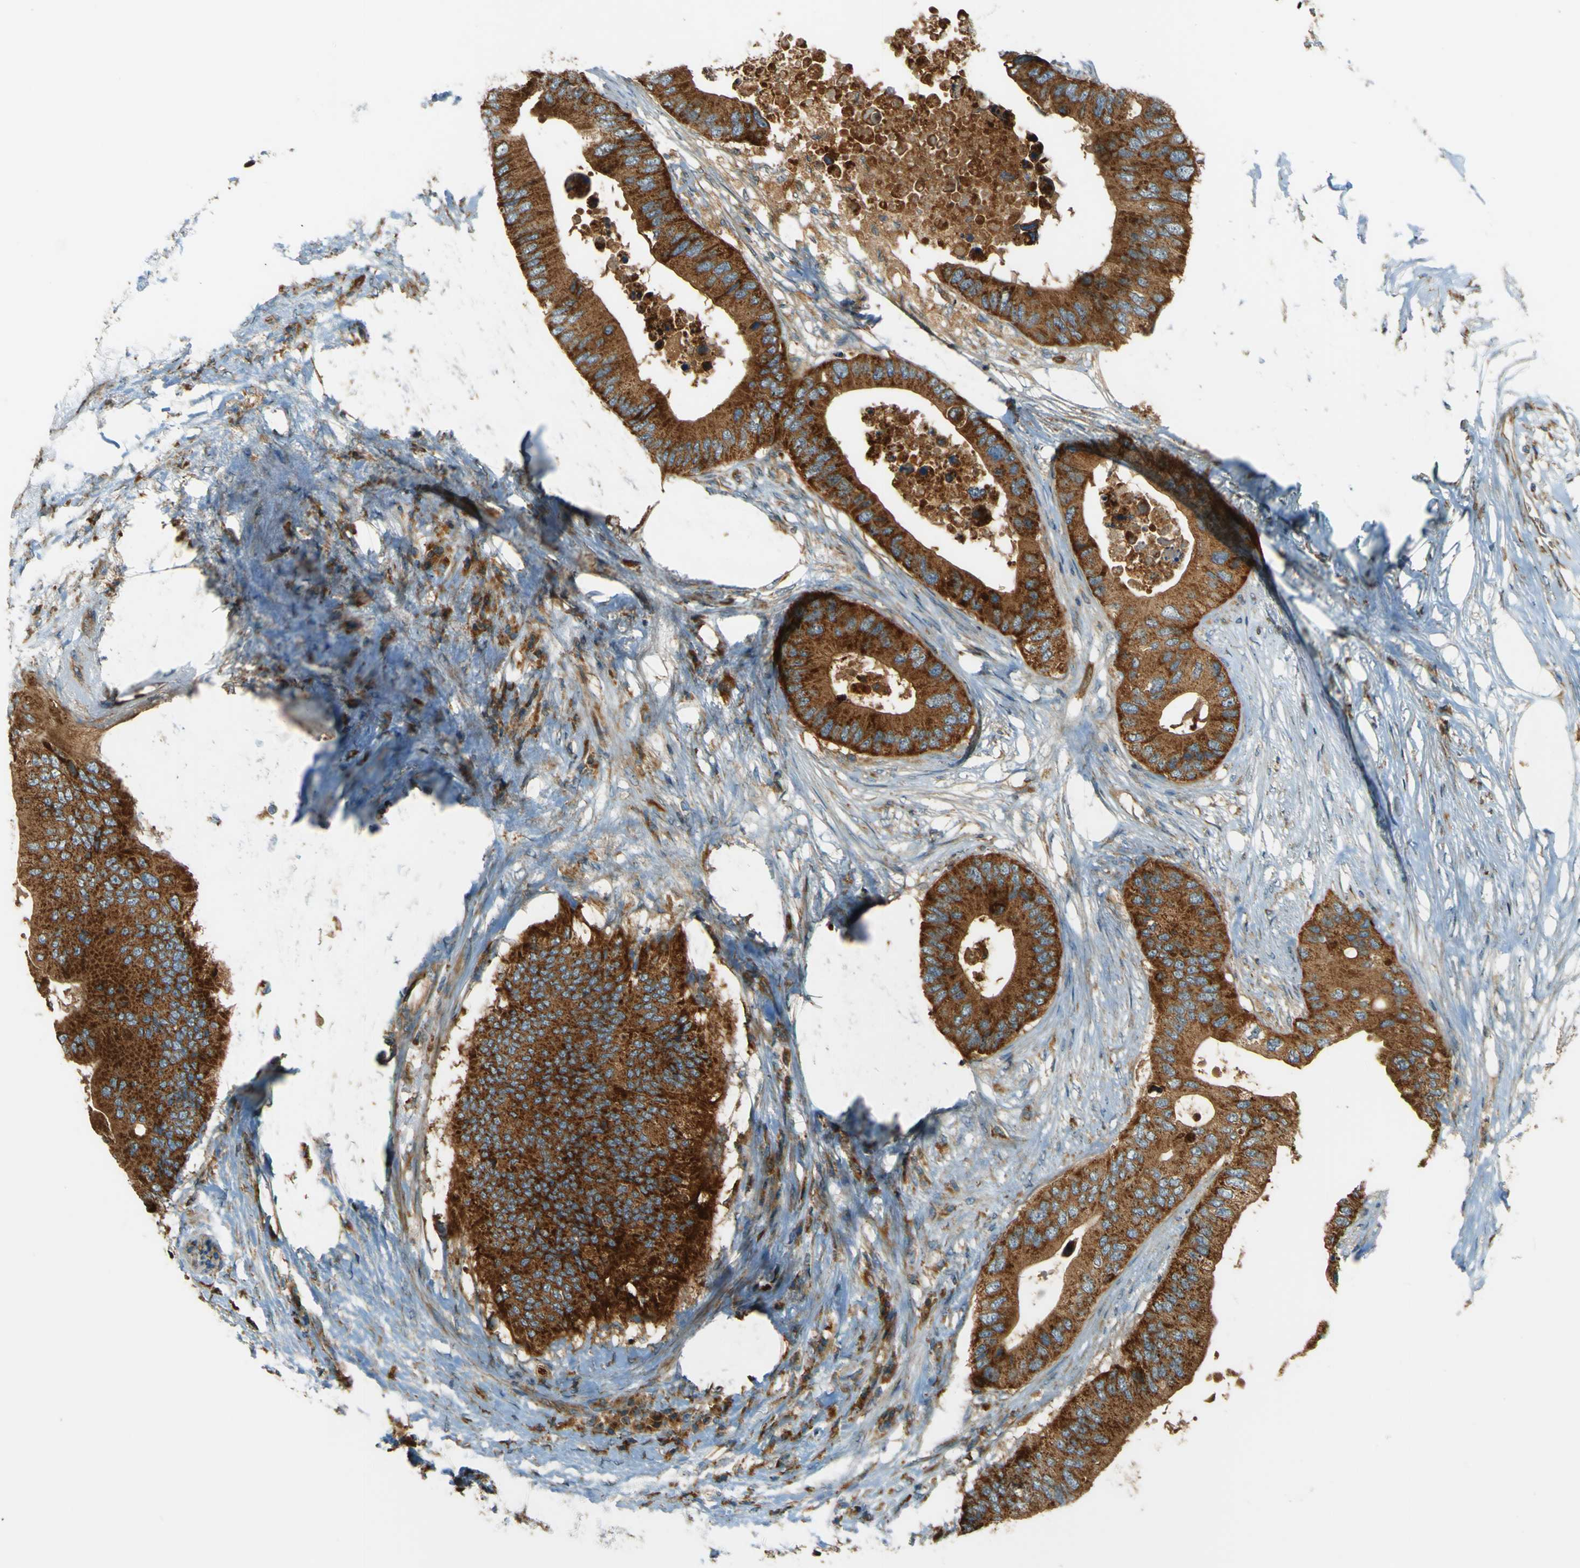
{"staining": {"intensity": "strong", "quantity": ">75%", "location": "cytoplasmic/membranous"}, "tissue": "colorectal cancer", "cell_type": "Tumor cells", "image_type": "cancer", "snomed": [{"axis": "morphology", "description": "Adenocarcinoma, NOS"}, {"axis": "topography", "description": "Colon"}], "caption": "Immunohistochemistry histopathology image of colorectal cancer stained for a protein (brown), which shows high levels of strong cytoplasmic/membranous positivity in about >75% of tumor cells.", "gene": "DNAJC5", "patient": {"sex": "male", "age": 71}}